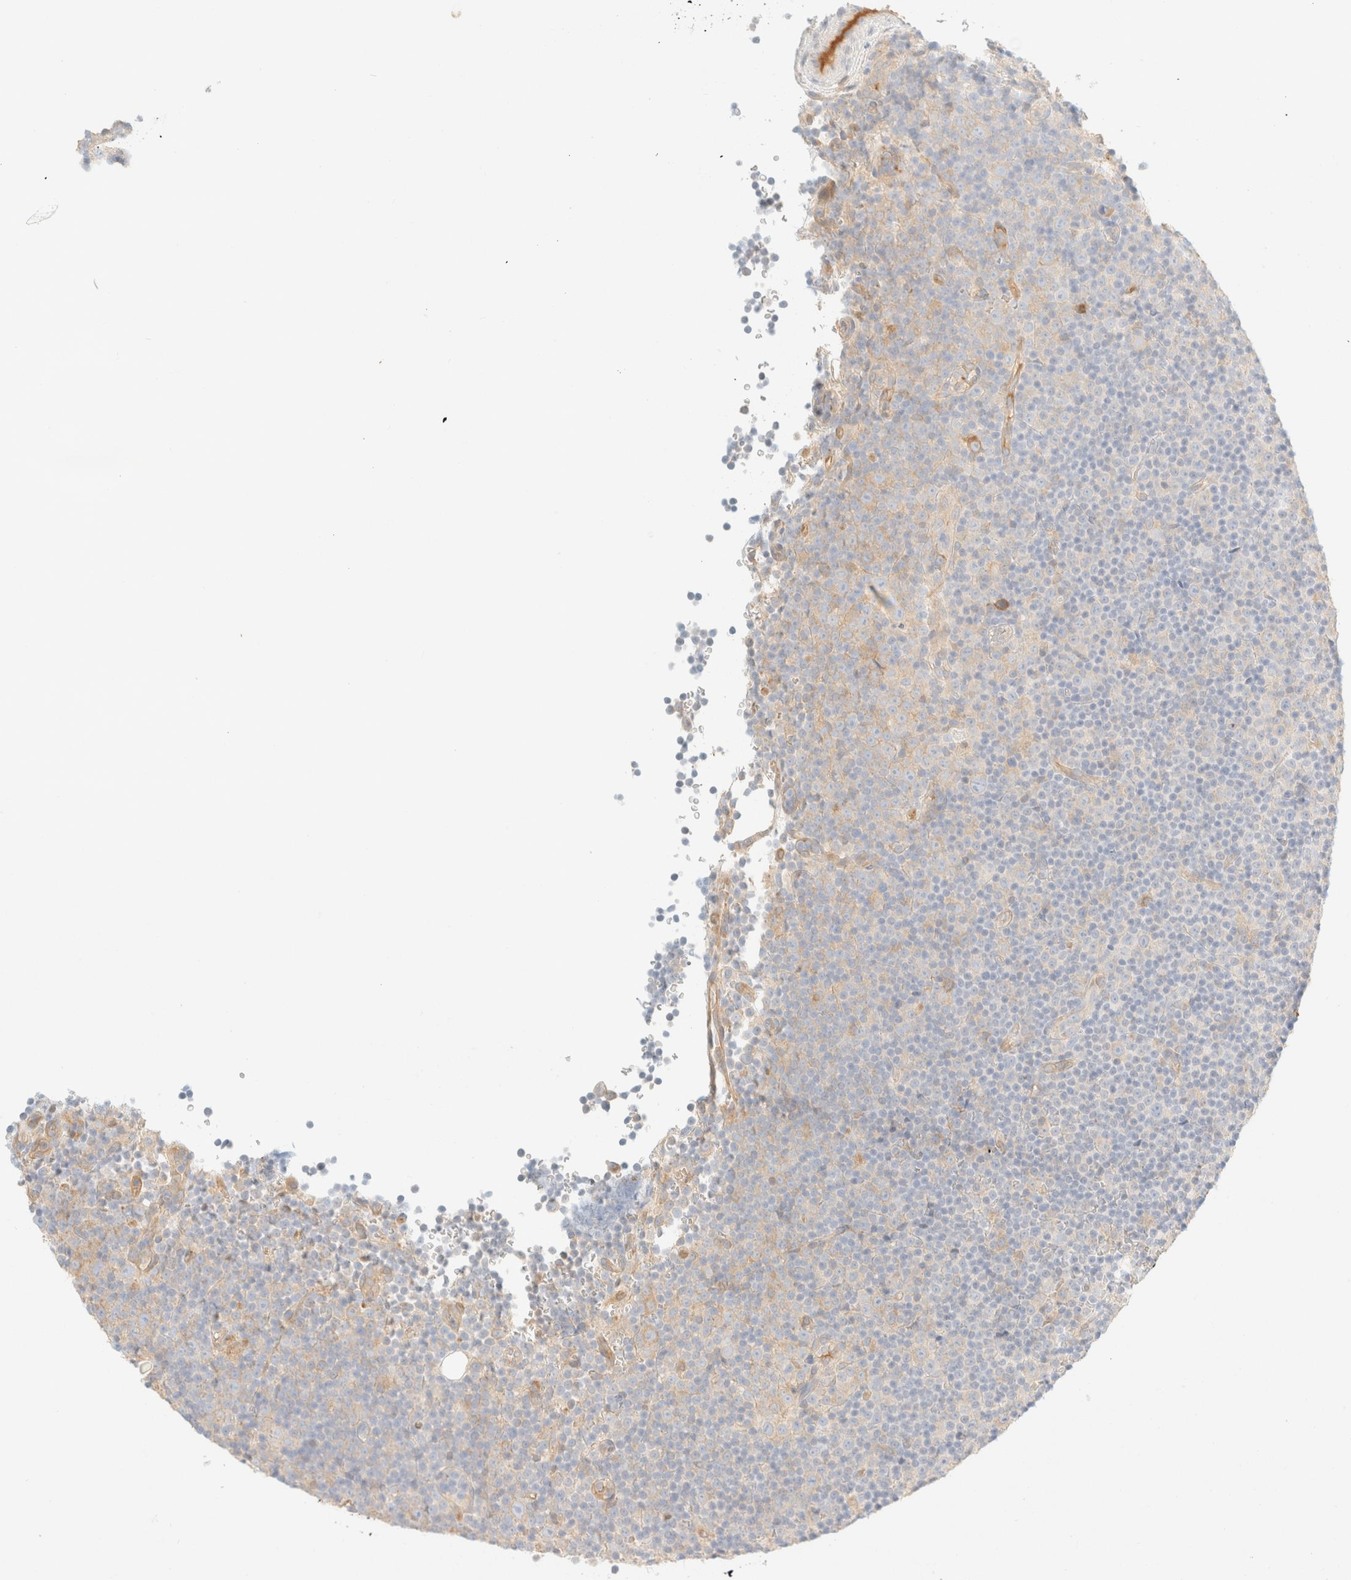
{"staining": {"intensity": "negative", "quantity": "none", "location": "none"}, "tissue": "lymphoma", "cell_type": "Tumor cells", "image_type": "cancer", "snomed": [{"axis": "morphology", "description": "Malignant lymphoma, non-Hodgkin's type, Low grade"}, {"axis": "topography", "description": "Lymph node"}], "caption": "This is an immunohistochemistry (IHC) image of human lymphoma. There is no staining in tumor cells.", "gene": "FHOD1", "patient": {"sex": "female", "age": 67}}